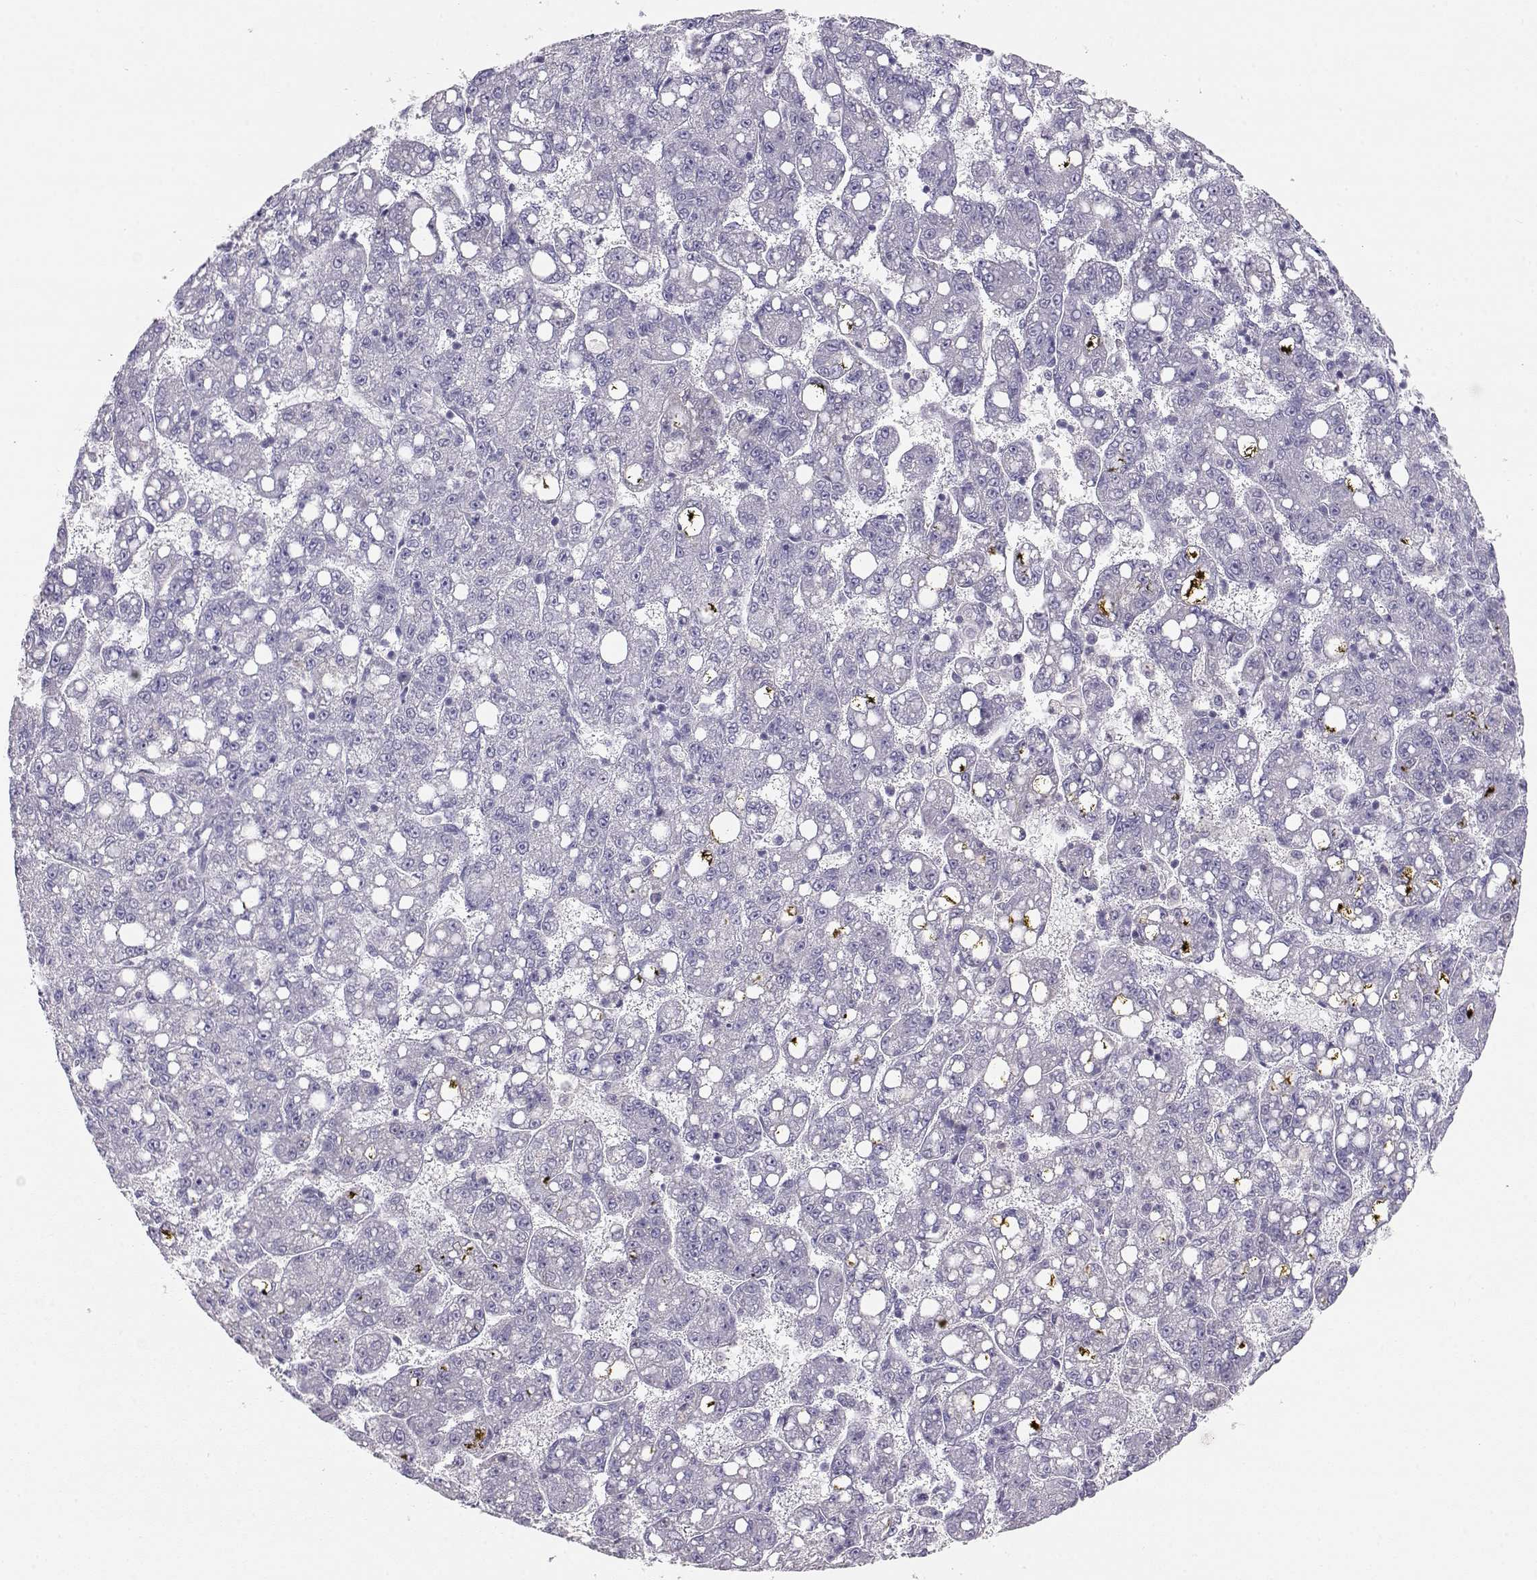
{"staining": {"intensity": "negative", "quantity": "none", "location": "none"}, "tissue": "liver cancer", "cell_type": "Tumor cells", "image_type": "cancer", "snomed": [{"axis": "morphology", "description": "Carcinoma, Hepatocellular, NOS"}, {"axis": "topography", "description": "Liver"}], "caption": "The immunohistochemistry (IHC) histopathology image has no significant positivity in tumor cells of liver hepatocellular carcinoma tissue. (DAB (3,3'-diaminobenzidine) IHC, high magnification).", "gene": "OPN5", "patient": {"sex": "female", "age": 65}}